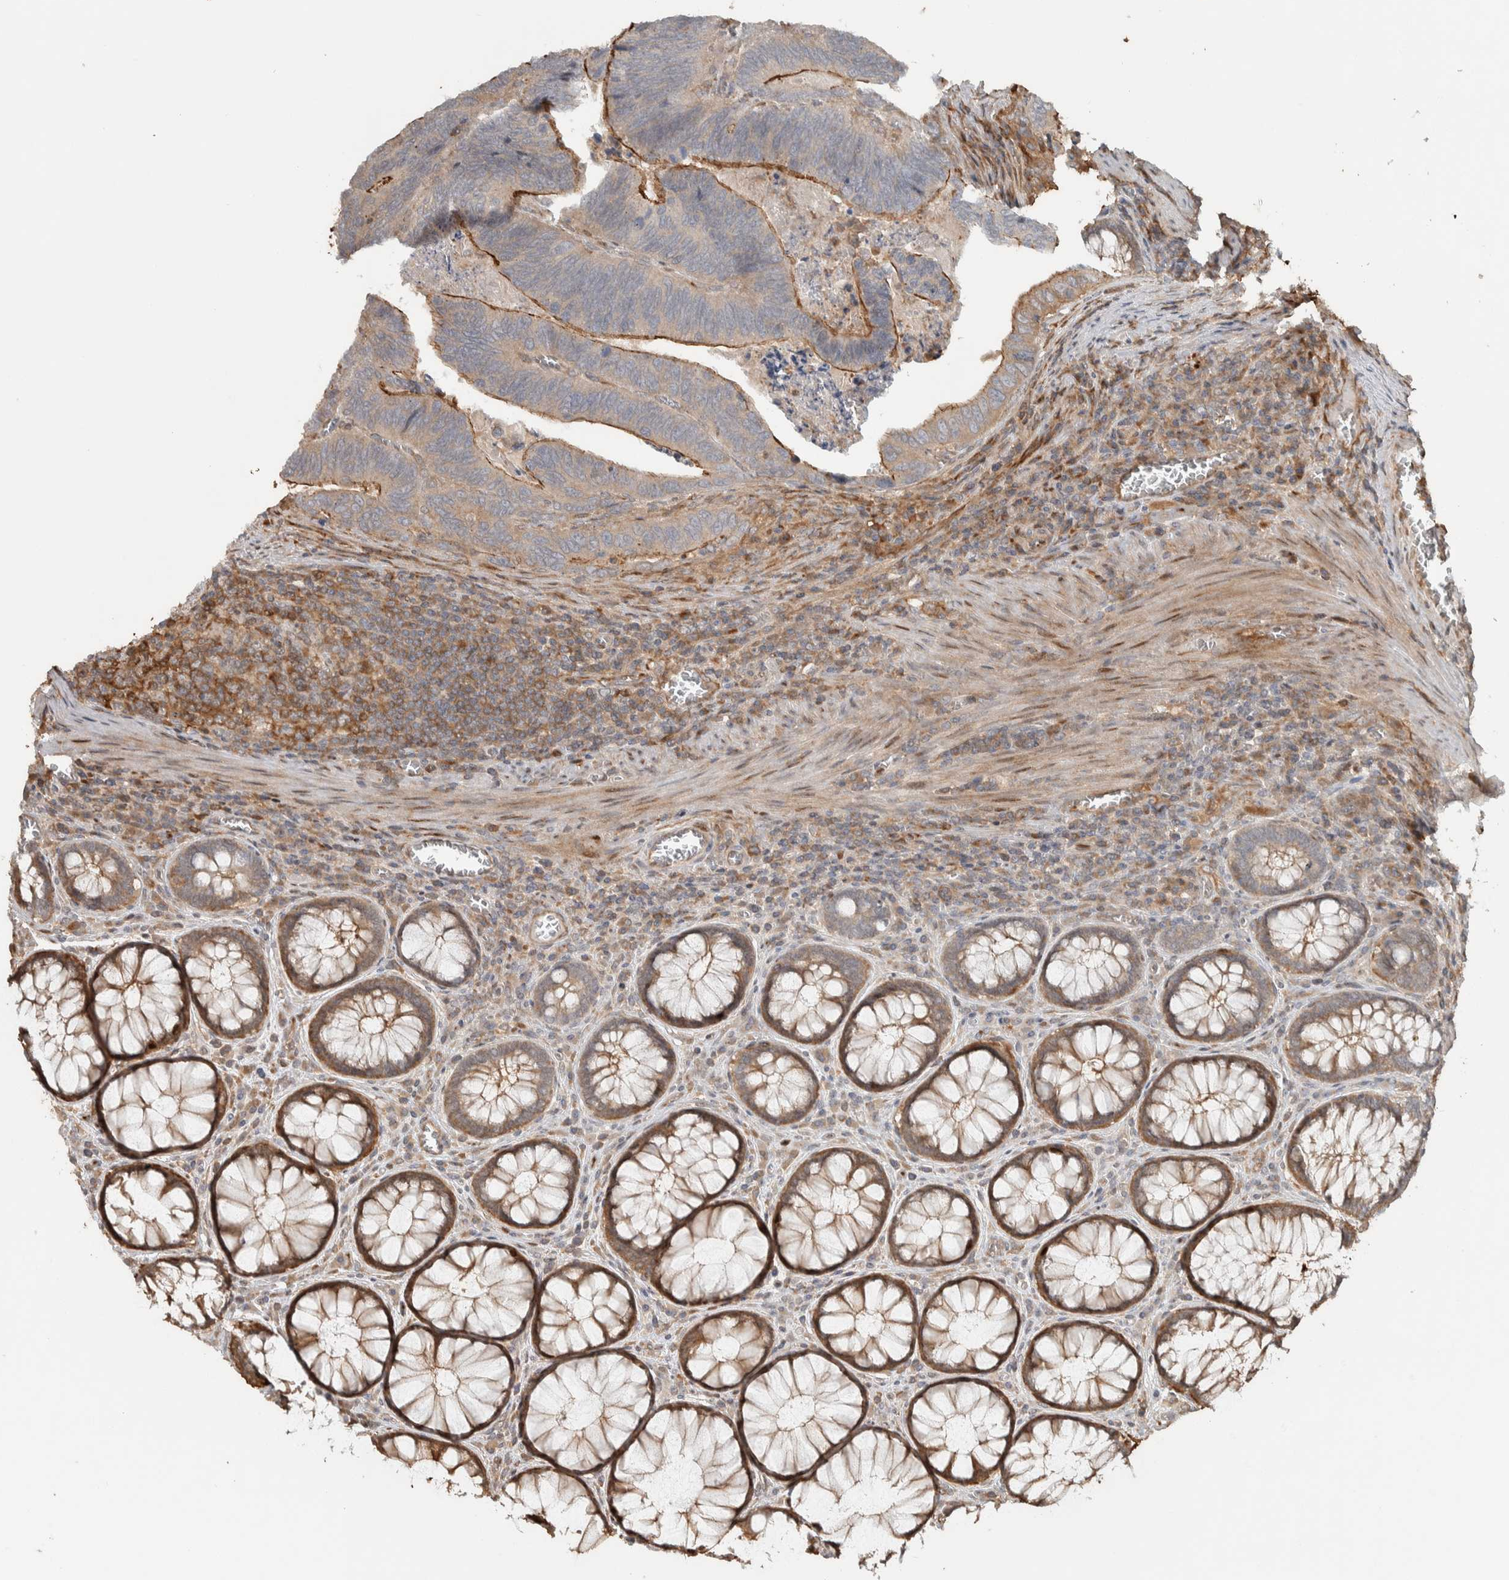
{"staining": {"intensity": "moderate", "quantity": ">75%", "location": "cytoplasmic/membranous"}, "tissue": "colorectal cancer", "cell_type": "Tumor cells", "image_type": "cancer", "snomed": [{"axis": "morphology", "description": "Inflammation, NOS"}, {"axis": "morphology", "description": "Adenocarcinoma, NOS"}, {"axis": "topography", "description": "Colon"}], "caption": "A histopathology image showing moderate cytoplasmic/membranous positivity in approximately >75% of tumor cells in colorectal adenocarcinoma, as visualized by brown immunohistochemical staining.", "gene": "CNTROB", "patient": {"sex": "male", "age": 72}}